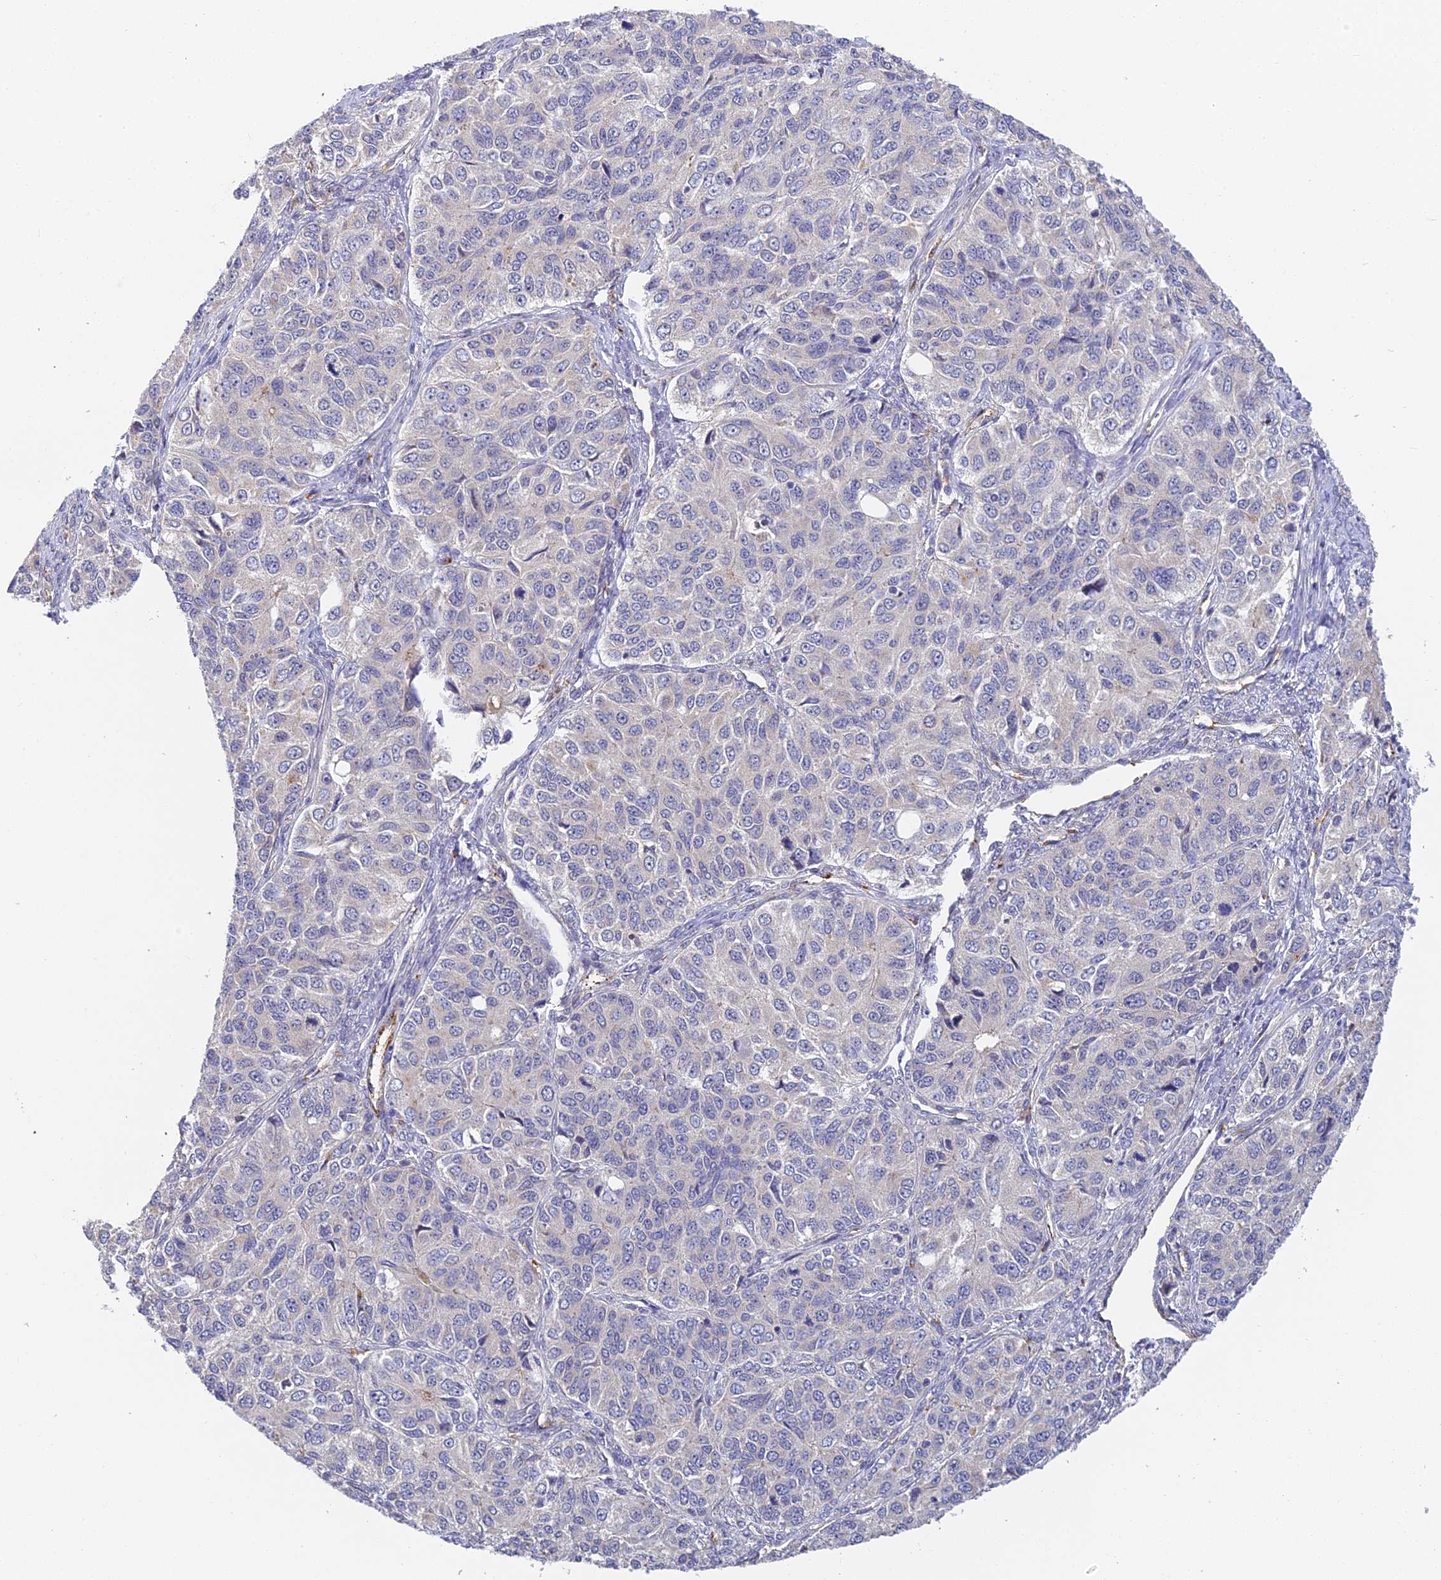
{"staining": {"intensity": "negative", "quantity": "none", "location": "none"}, "tissue": "ovarian cancer", "cell_type": "Tumor cells", "image_type": "cancer", "snomed": [{"axis": "morphology", "description": "Carcinoma, endometroid"}, {"axis": "topography", "description": "Ovary"}], "caption": "Immunohistochemistry micrograph of human endometroid carcinoma (ovarian) stained for a protein (brown), which displays no positivity in tumor cells.", "gene": "DNAAF10", "patient": {"sex": "female", "age": 51}}